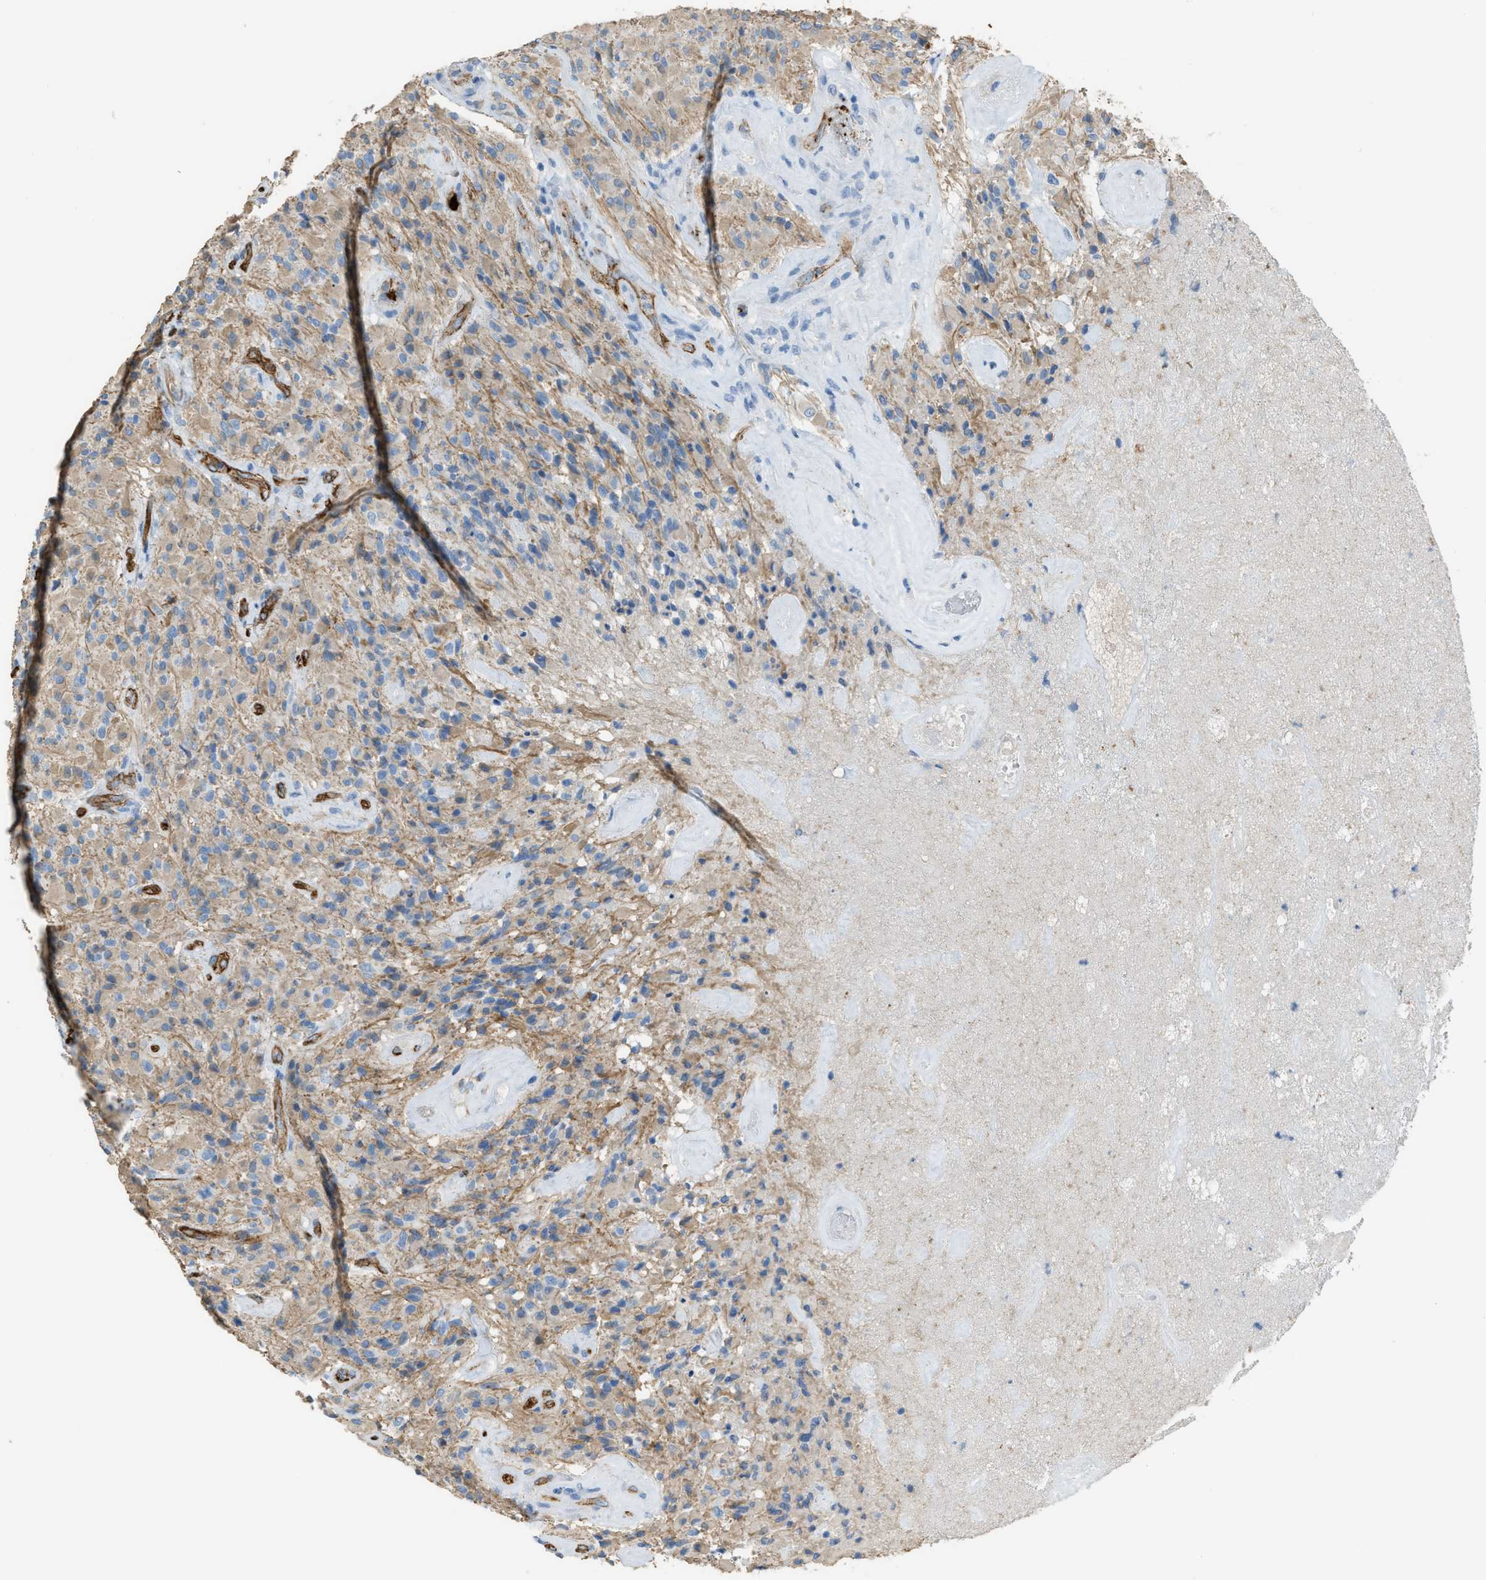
{"staining": {"intensity": "moderate", "quantity": "25%-75%", "location": "cytoplasmic/membranous"}, "tissue": "glioma", "cell_type": "Tumor cells", "image_type": "cancer", "snomed": [{"axis": "morphology", "description": "Glioma, malignant, High grade"}, {"axis": "topography", "description": "Brain"}], "caption": "Immunohistochemical staining of glioma shows medium levels of moderate cytoplasmic/membranous positivity in about 25%-75% of tumor cells.", "gene": "SLC22A15", "patient": {"sex": "male", "age": 71}}